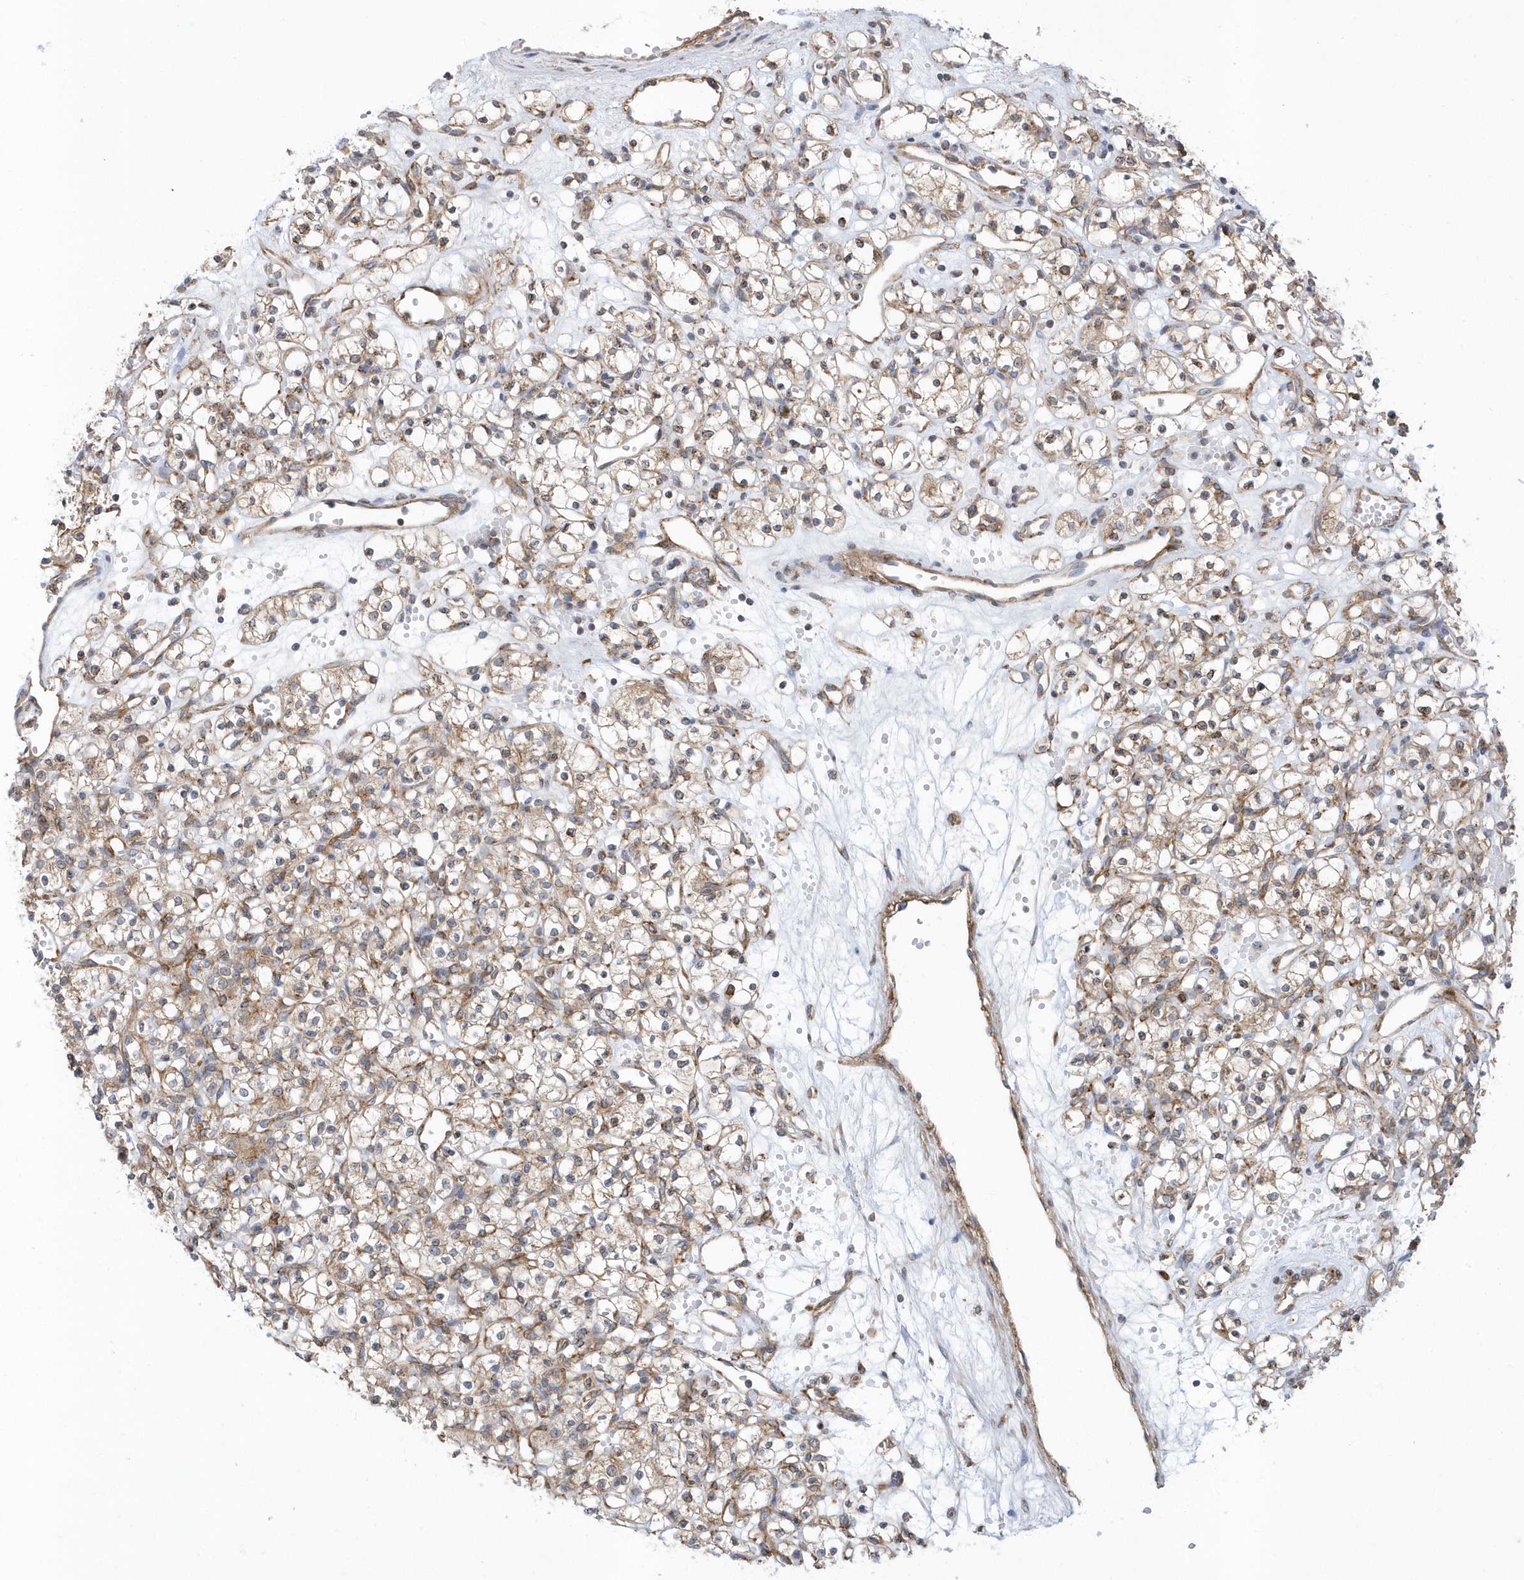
{"staining": {"intensity": "weak", "quantity": ">75%", "location": "cytoplasmic/membranous"}, "tissue": "renal cancer", "cell_type": "Tumor cells", "image_type": "cancer", "snomed": [{"axis": "morphology", "description": "Adenocarcinoma, NOS"}, {"axis": "topography", "description": "Kidney"}], "caption": "Immunohistochemical staining of human adenocarcinoma (renal) demonstrates weak cytoplasmic/membranous protein staining in about >75% of tumor cells.", "gene": "HRH4", "patient": {"sex": "female", "age": 59}}